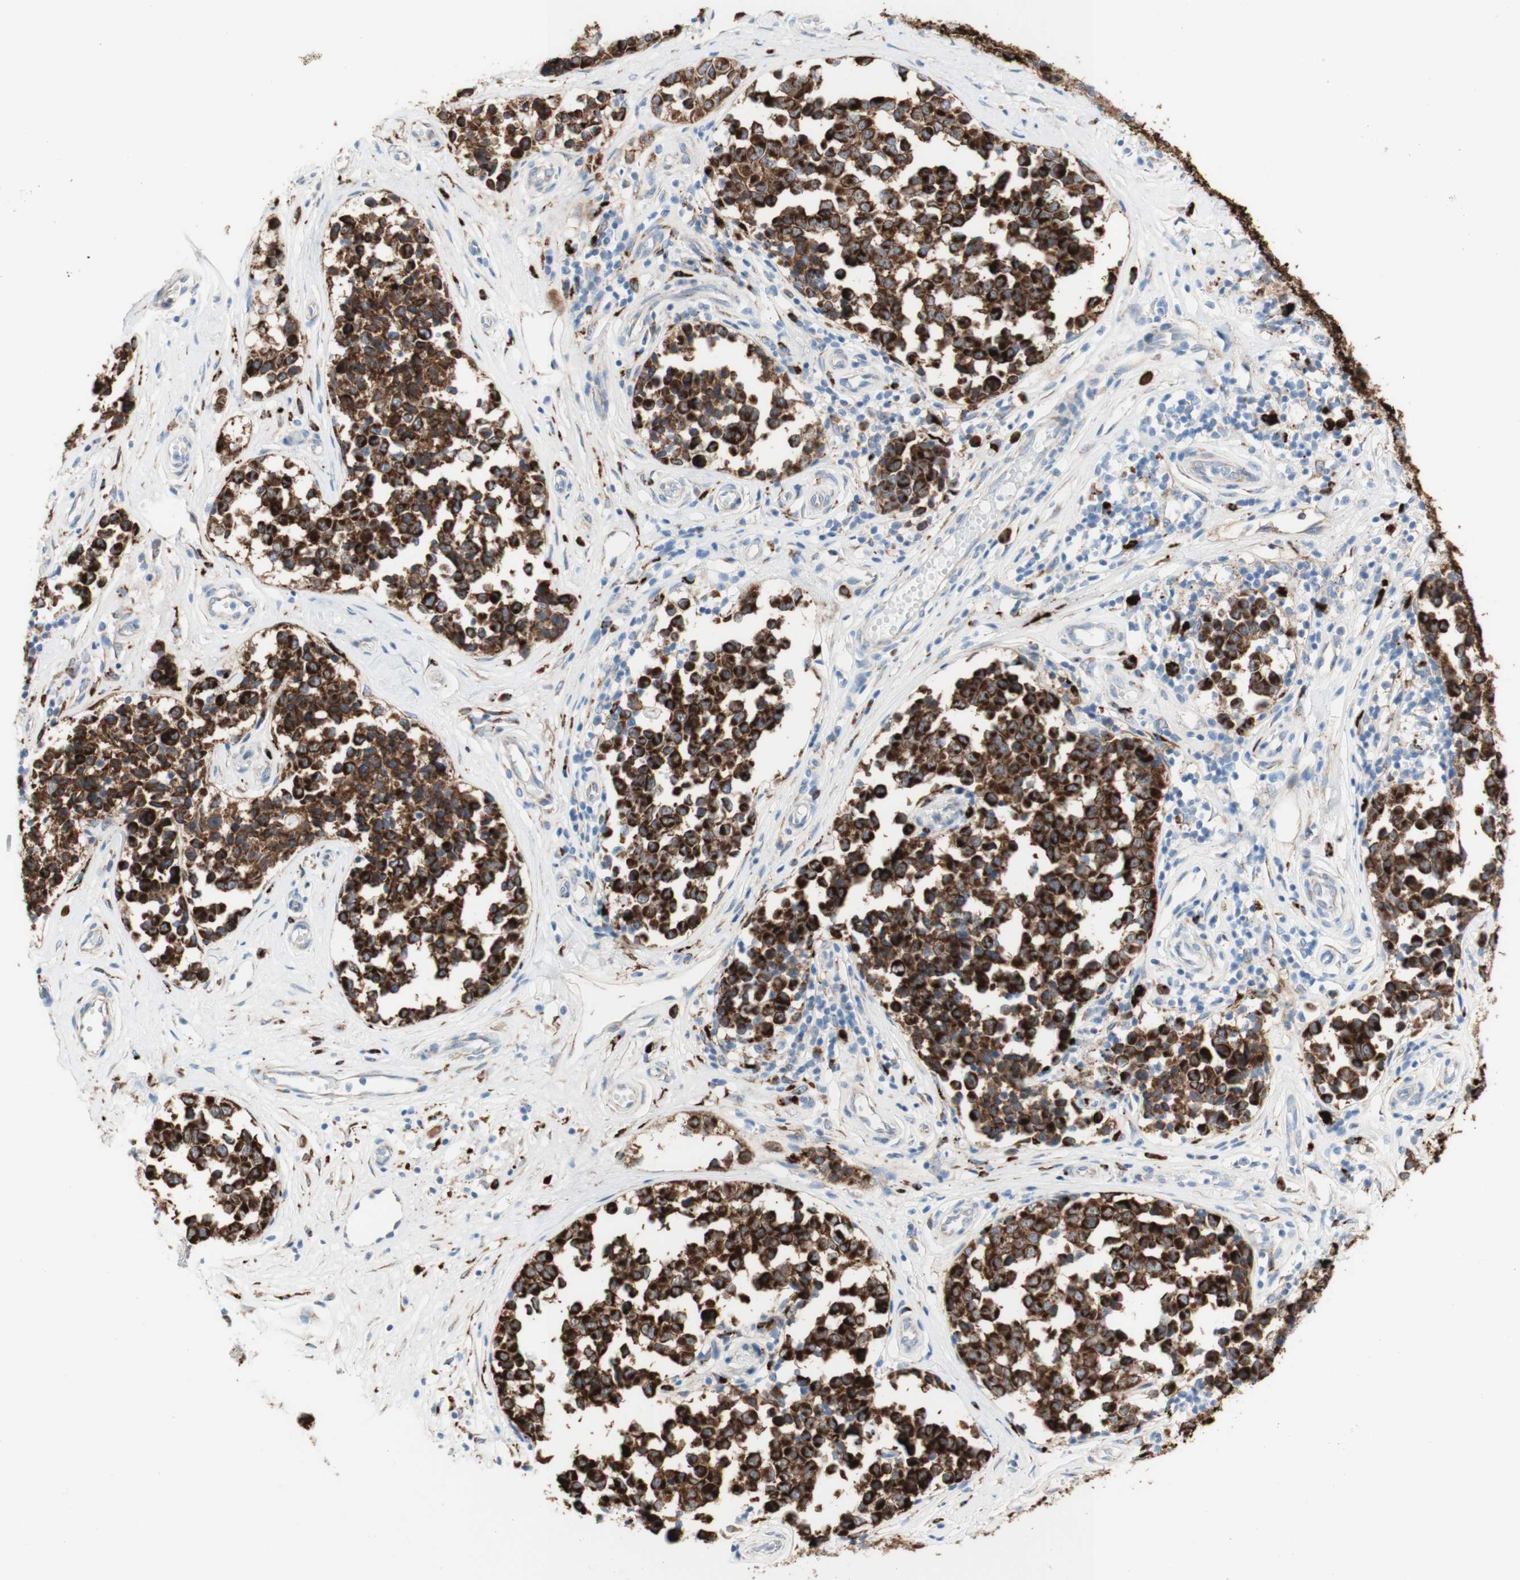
{"staining": {"intensity": "strong", "quantity": ">75%", "location": "cytoplasmic/membranous"}, "tissue": "melanoma", "cell_type": "Tumor cells", "image_type": "cancer", "snomed": [{"axis": "morphology", "description": "Malignant melanoma, NOS"}, {"axis": "topography", "description": "Skin"}], "caption": "Melanoma stained with a protein marker demonstrates strong staining in tumor cells.", "gene": "URB2", "patient": {"sex": "female", "age": 64}}